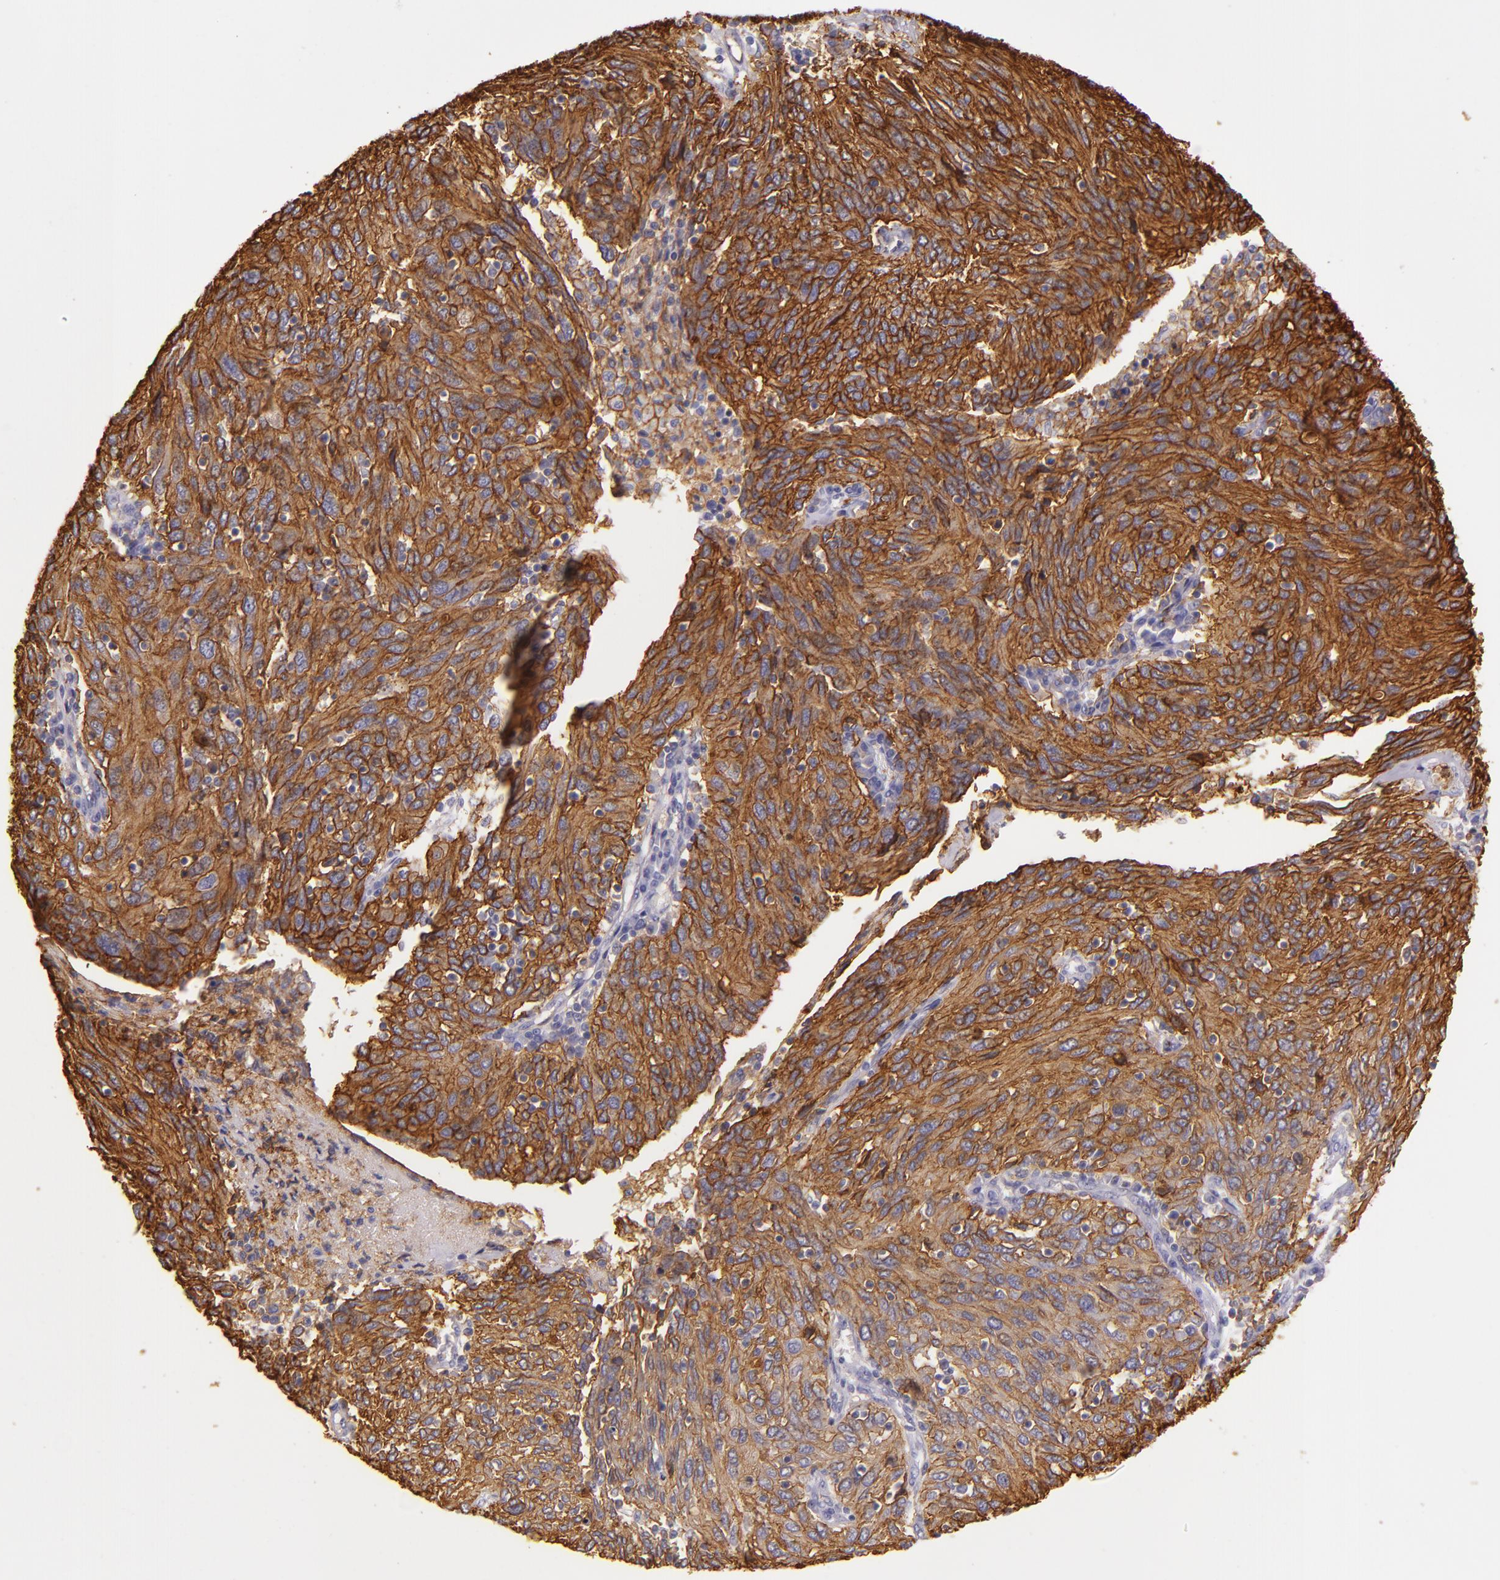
{"staining": {"intensity": "strong", "quantity": ">75%", "location": "cytoplasmic/membranous"}, "tissue": "ovarian cancer", "cell_type": "Tumor cells", "image_type": "cancer", "snomed": [{"axis": "morphology", "description": "Carcinoma, endometroid"}, {"axis": "topography", "description": "Ovary"}], "caption": "There is high levels of strong cytoplasmic/membranous expression in tumor cells of ovarian endometroid carcinoma, as demonstrated by immunohistochemical staining (brown color).", "gene": "CD9", "patient": {"sex": "female", "age": 50}}